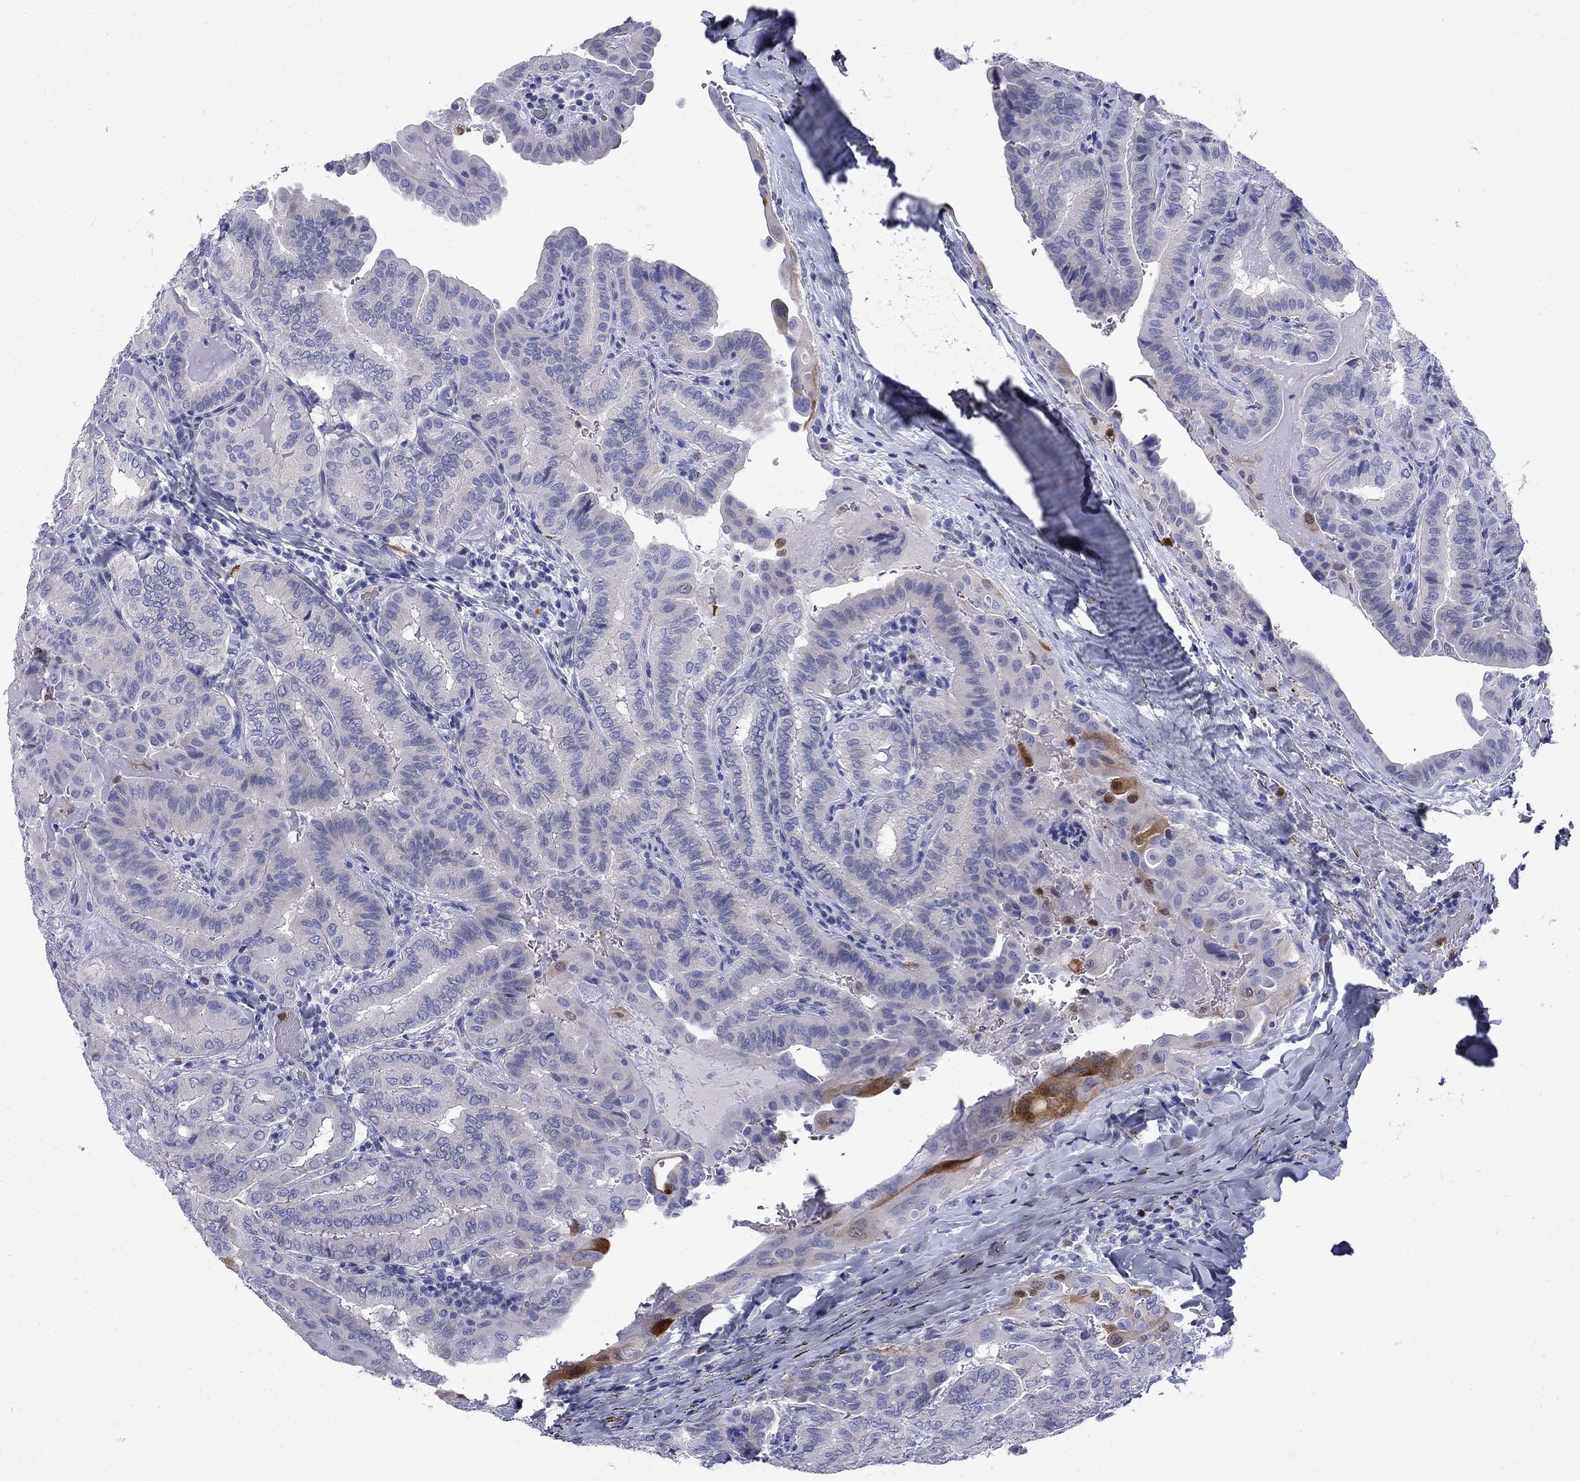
{"staining": {"intensity": "strong", "quantity": "<25%", "location": "cytoplasmic/membranous"}, "tissue": "thyroid cancer", "cell_type": "Tumor cells", "image_type": "cancer", "snomed": [{"axis": "morphology", "description": "Papillary adenocarcinoma, NOS"}, {"axis": "topography", "description": "Thyroid gland"}], "caption": "An immunohistochemistry micrograph of tumor tissue is shown. Protein staining in brown highlights strong cytoplasmic/membranous positivity in thyroid cancer within tumor cells.", "gene": "SERPINB2", "patient": {"sex": "female", "age": 68}}